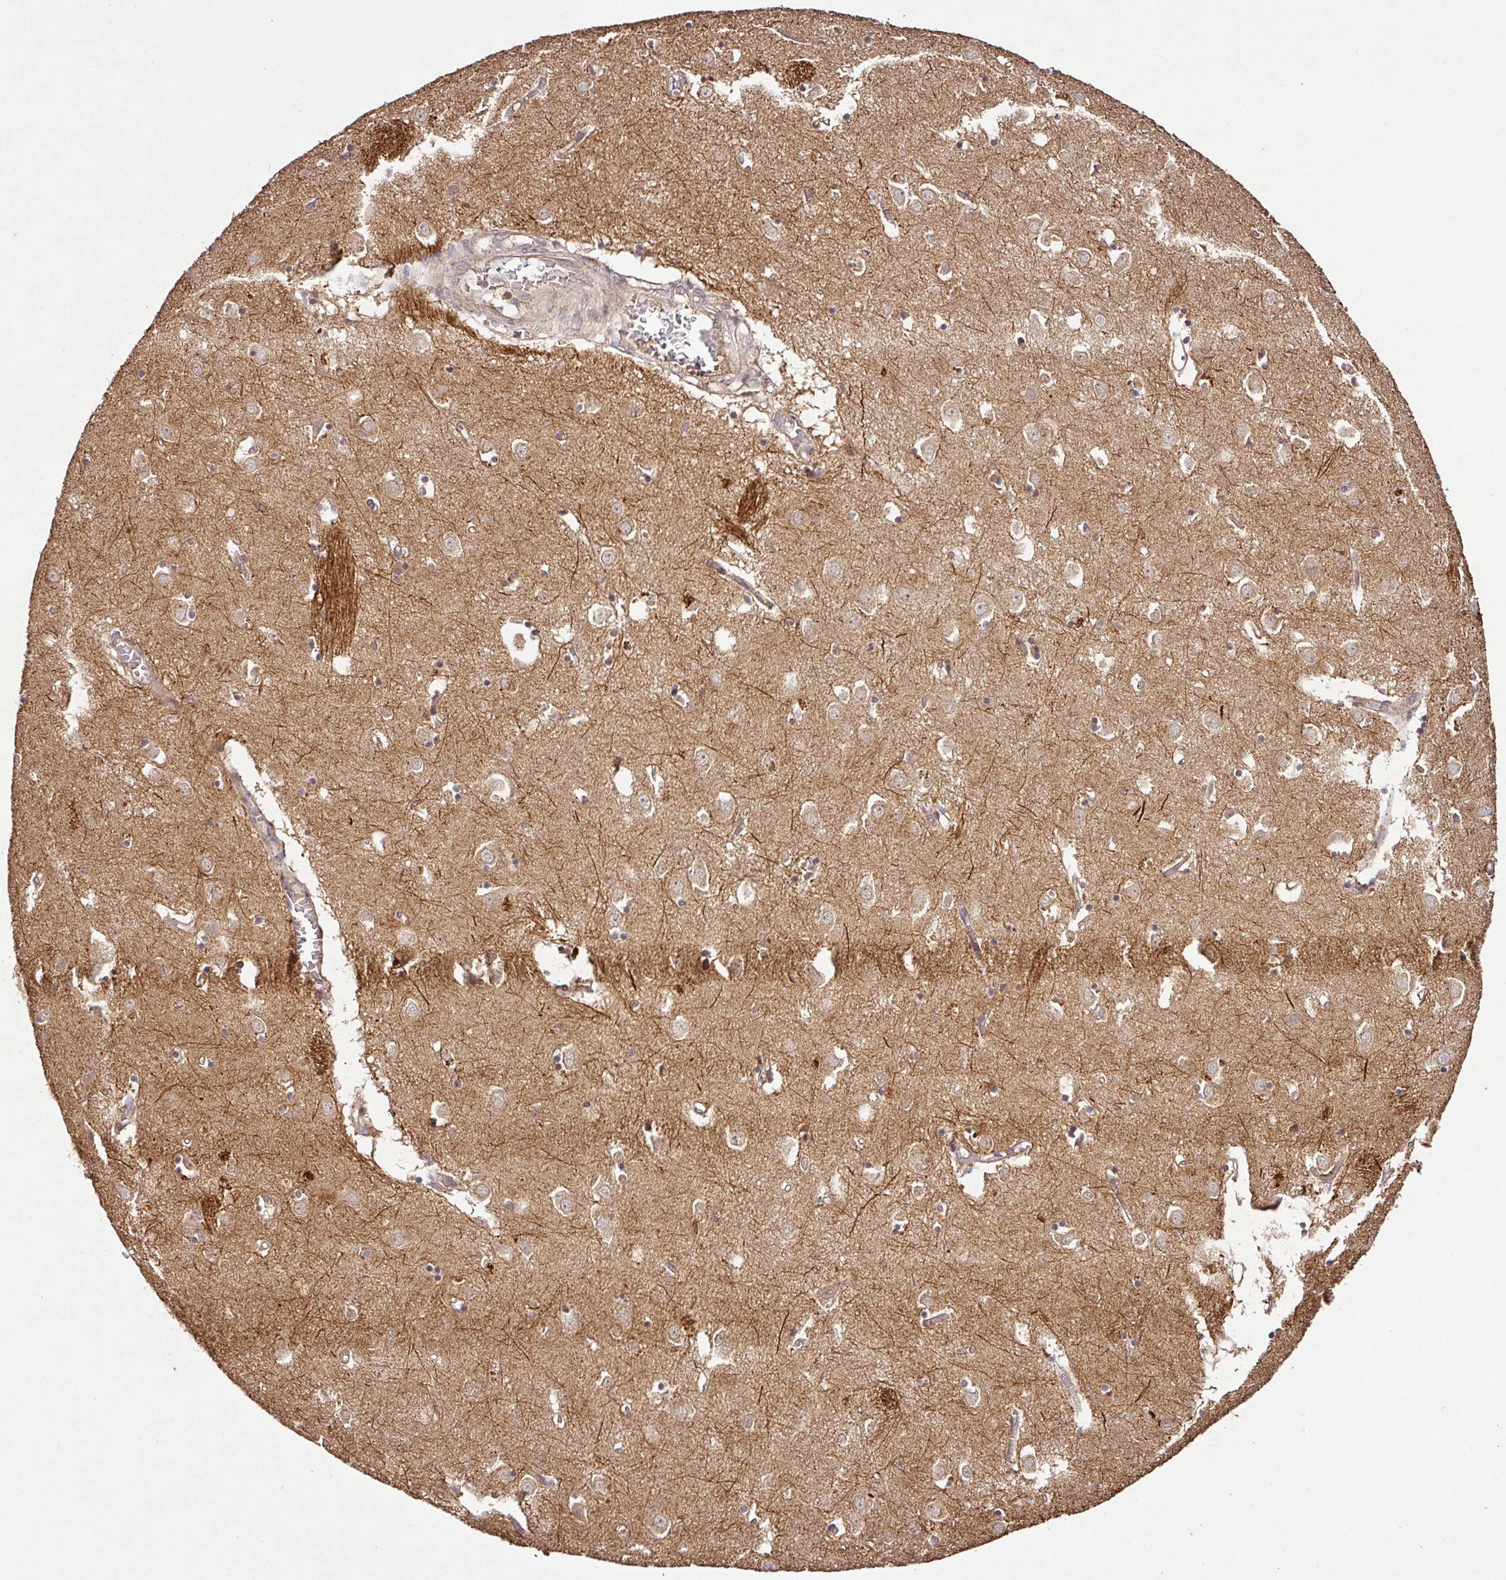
{"staining": {"intensity": "negative", "quantity": "none", "location": "none"}, "tissue": "caudate", "cell_type": "Glial cells", "image_type": "normal", "snomed": [{"axis": "morphology", "description": "Normal tissue, NOS"}, {"axis": "topography", "description": "Lateral ventricle wall"}], "caption": "Immunohistochemistry micrograph of benign caudate: caudate stained with DAB displays no significant protein staining in glial cells.", "gene": "FAIM", "patient": {"sex": "male", "age": 70}}